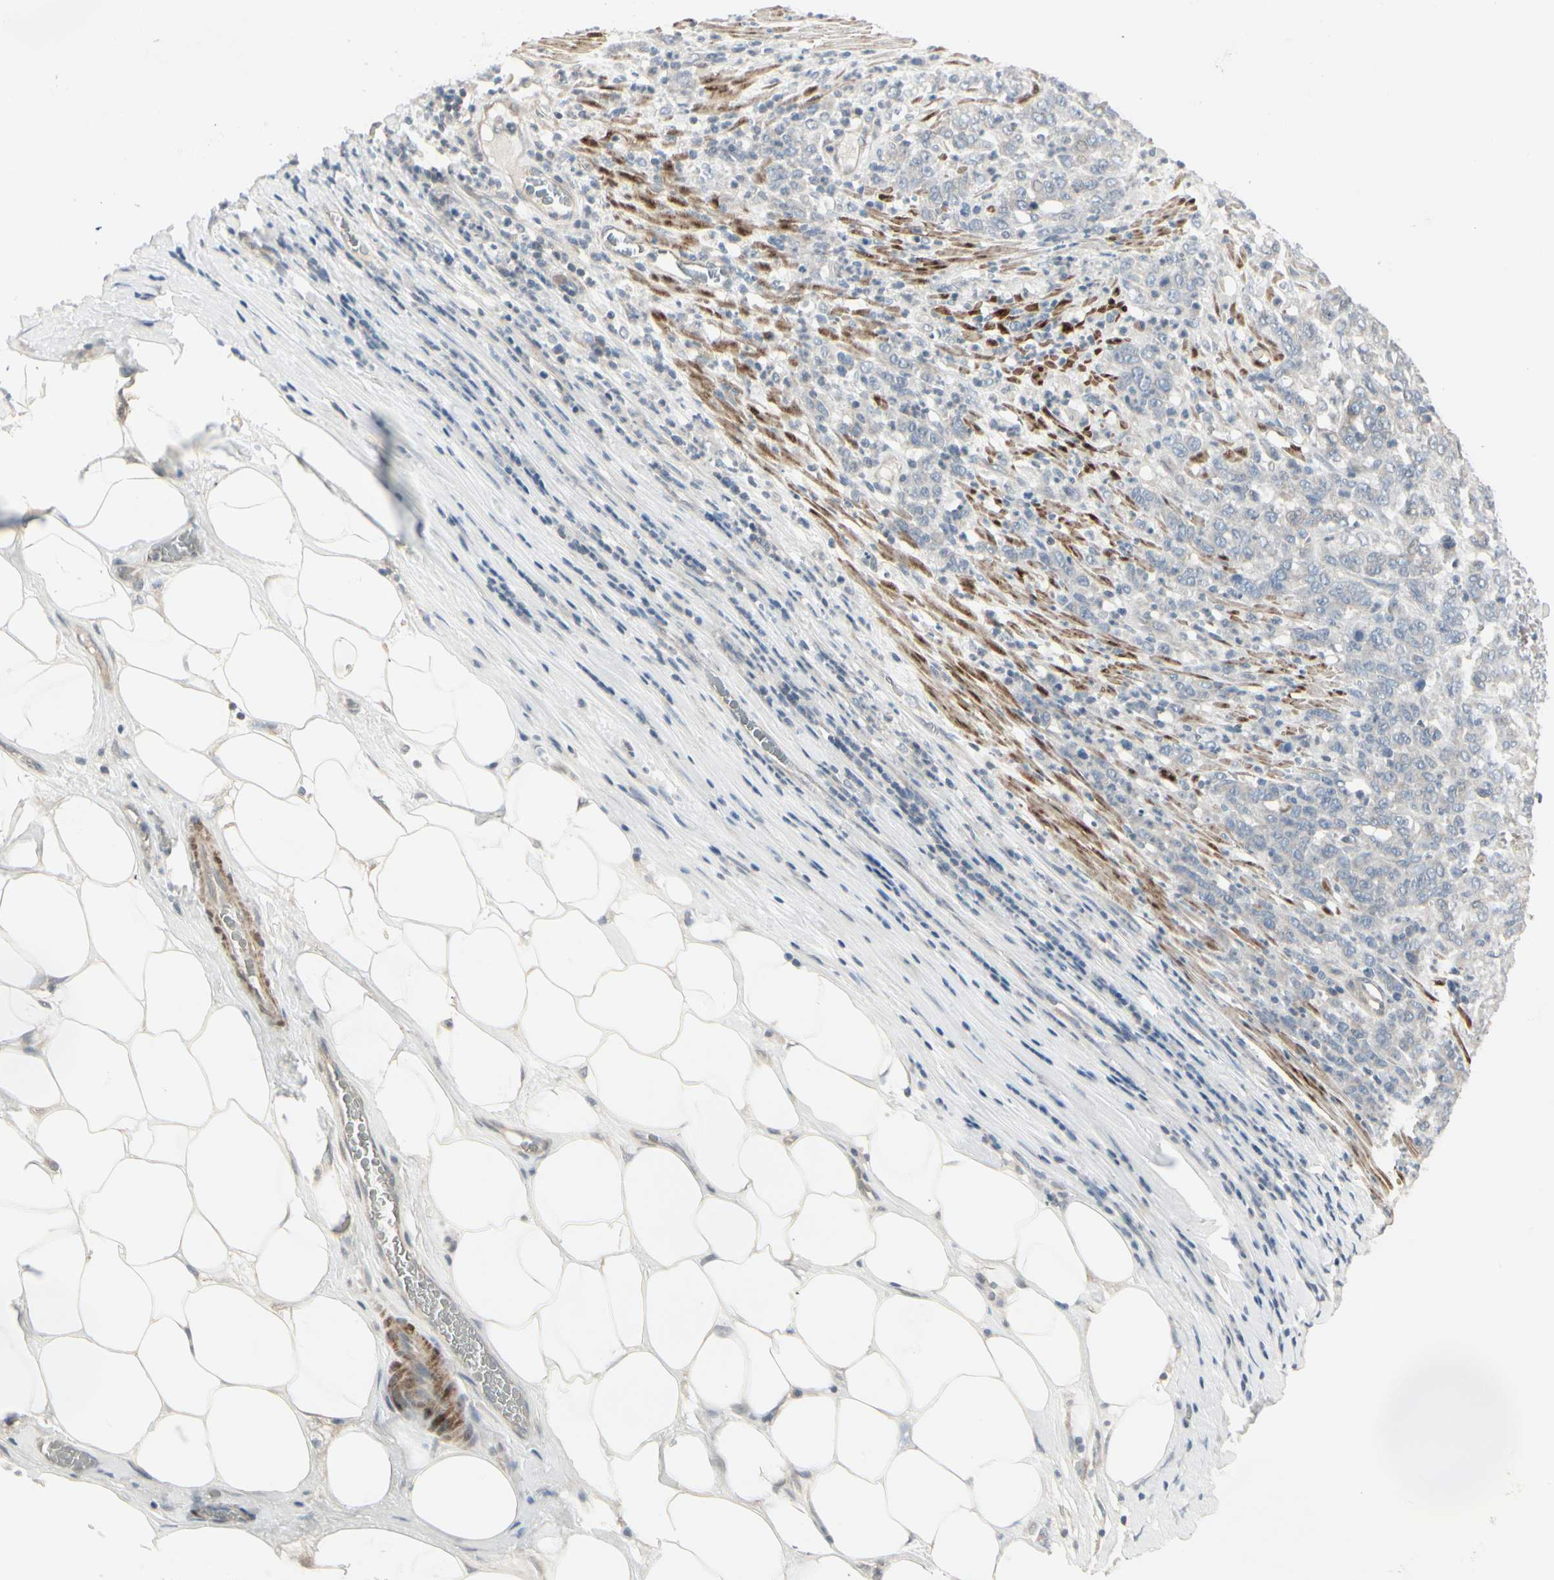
{"staining": {"intensity": "negative", "quantity": "none", "location": "none"}, "tissue": "stomach cancer", "cell_type": "Tumor cells", "image_type": "cancer", "snomed": [{"axis": "morphology", "description": "Adenocarcinoma, NOS"}, {"axis": "topography", "description": "Stomach, lower"}], "caption": "Tumor cells are negative for brown protein staining in adenocarcinoma (stomach). The staining is performed using DAB (3,3'-diaminobenzidine) brown chromogen with nuclei counter-stained in using hematoxylin.", "gene": "DMPK", "patient": {"sex": "female", "age": 71}}